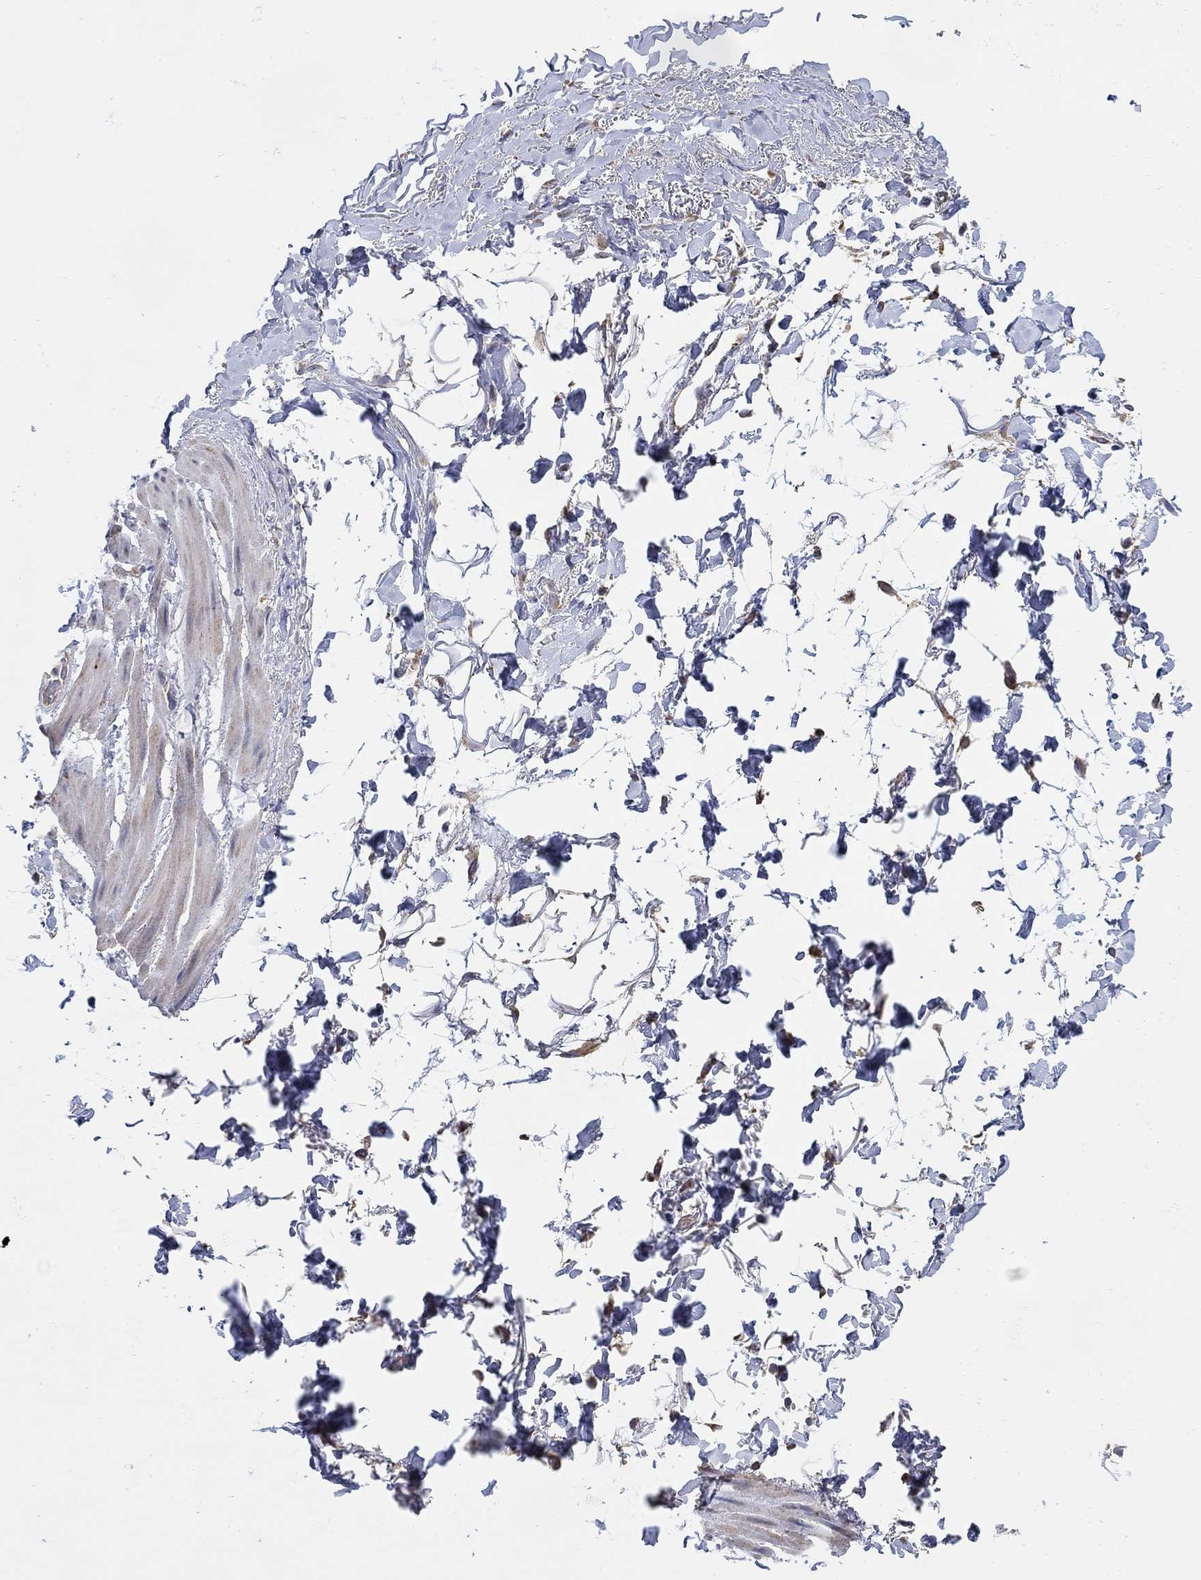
{"staining": {"intensity": "negative", "quantity": "none", "location": "none"}, "tissue": "adipose tissue", "cell_type": "Adipocytes", "image_type": "normal", "snomed": [{"axis": "morphology", "description": "Normal tissue, NOS"}, {"axis": "topography", "description": "Anal"}, {"axis": "topography", "description": "Peripheral nerve tissue"}], "caption": "Immunohistochemistry of benign human adipose tissue shows no positivity in adipocytes.", "gene": "TEKT3", "patient": {"sex": "male", "age": 53}}